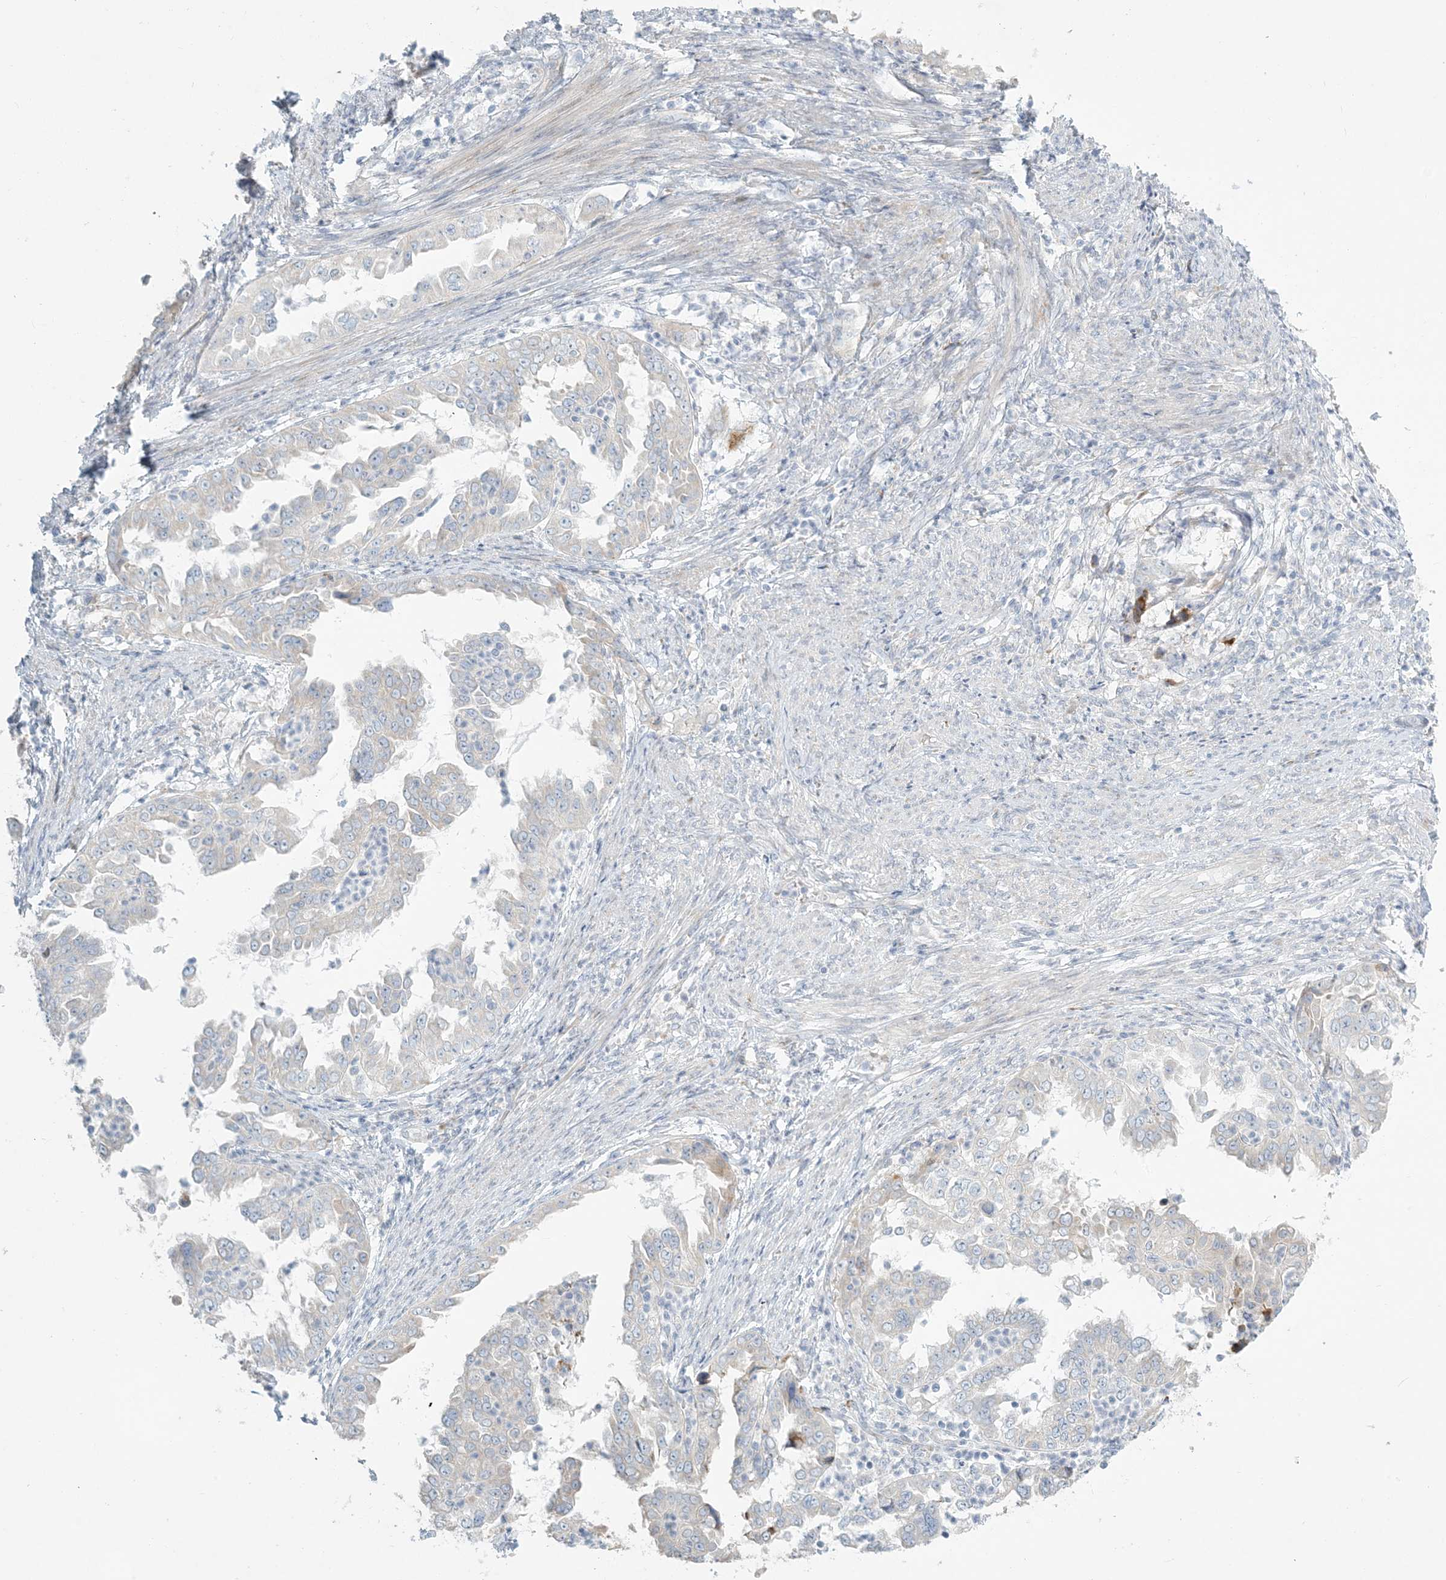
{"staining": {"intensity": "negative", "quantity": "none", "location": "none"}, "tissue": "endometrial cancer", "cell_type": "Tumor cells", "image_type": "cancer", "snomed": [{"axis": "morphology", "description": "Adenocarcinoma, NOS"}, {"axis": "topography", "description": "Endometrium"}], "caption": "Tumor cells are negative for protein expression in human endometrial cancer (adenocarcinoma).", "gene": "ZNF385D", "patient": {"sex": "female", "age": 85}}